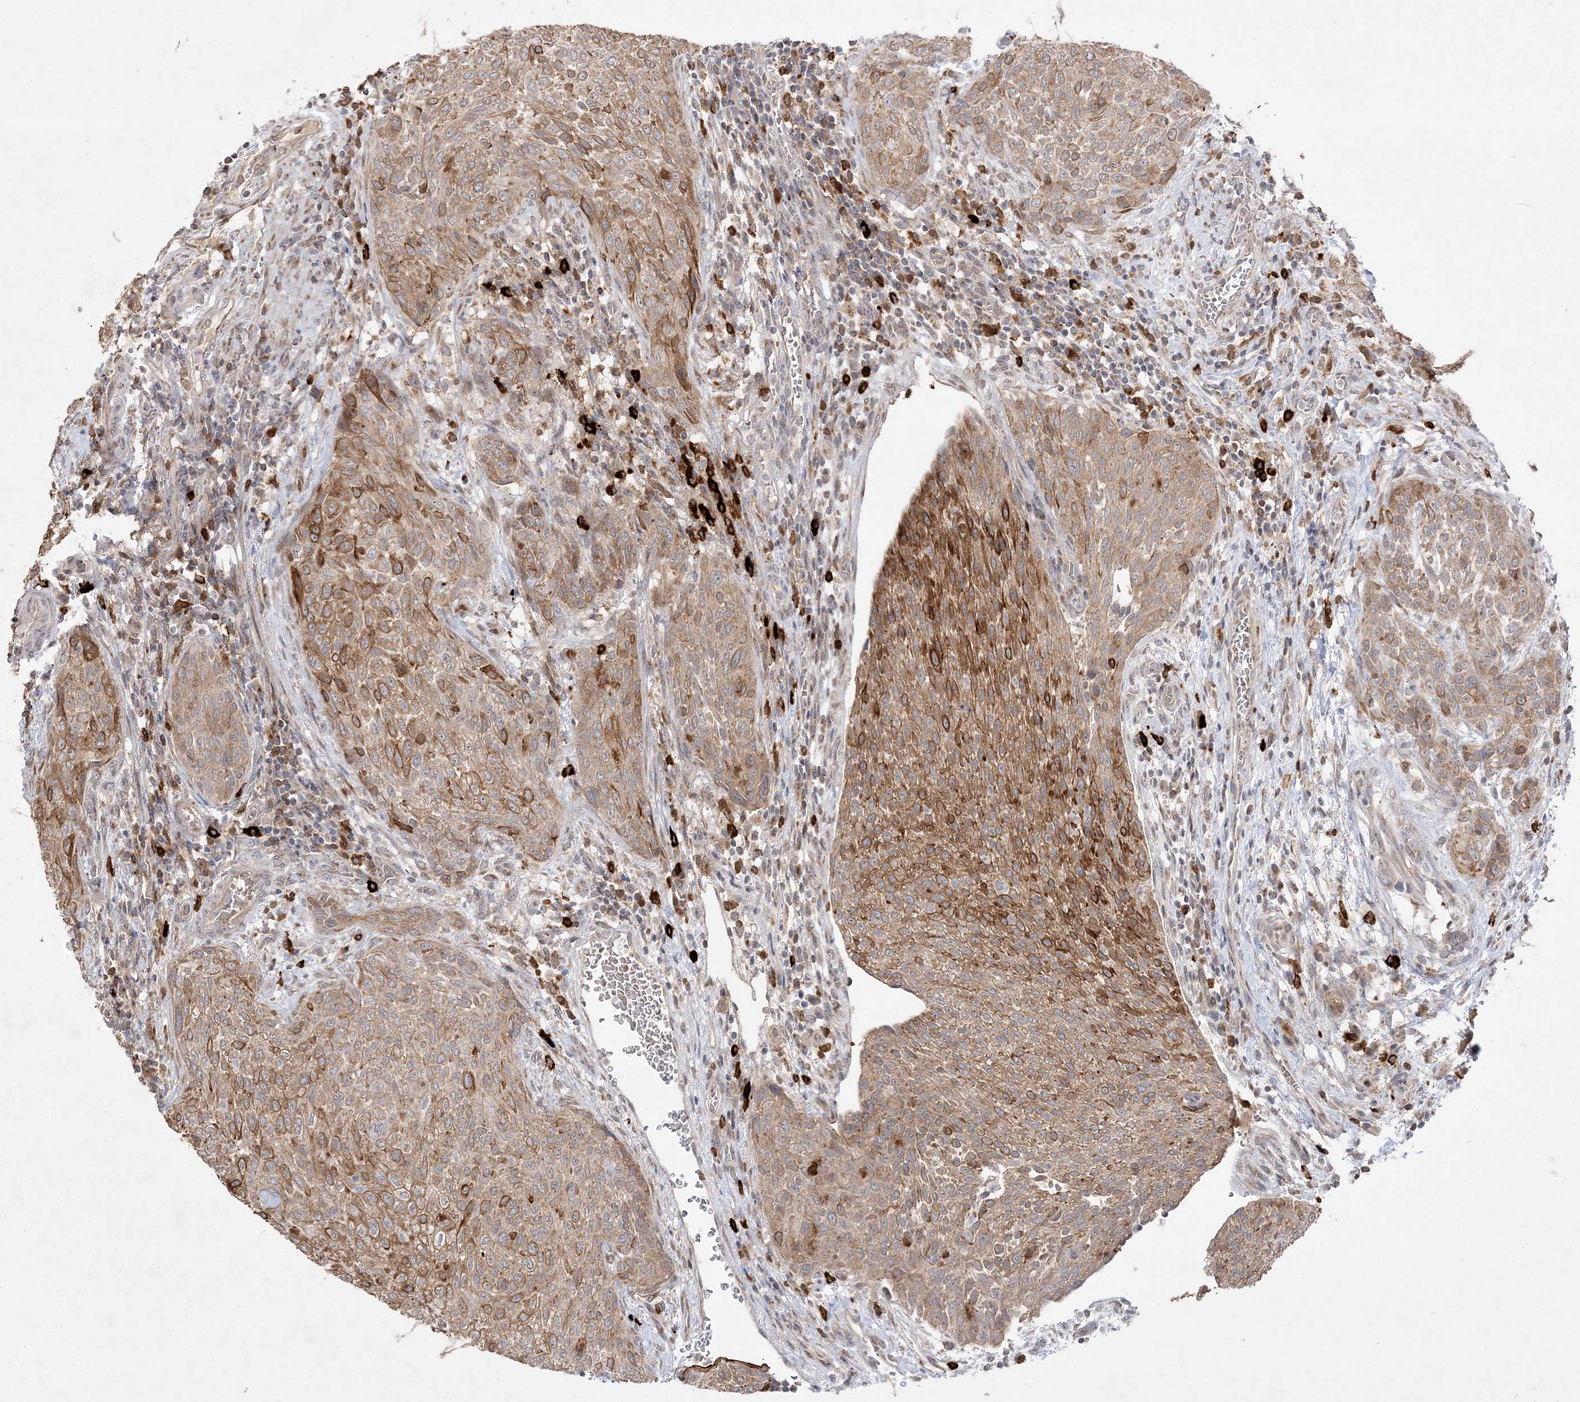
{"staining": {"intensity": "moderate", "quantity": "25%-75%", "location": "cytoplasmic/membranous"}, "tissue": "urothelial cancer", "cell_type": "Tumor cells", "image_type": "cancer", "snomed": [{"axis": "morphology", "description": "Urothelial carcinoma, High grade"}, {"axis": "topography", "description": "Urinary bladder"}], "caption": "Immunohistochemistry of high-grade urothelial carcinoma displays medium levels of moderate cytoplasmic/membranous expression in approximately 25%-75% of tumor cells. (Brightfield microscopy of DAB IHC at high magnification).", "gene": "CLNK", "patient": {"sex": "male", "age": 35}}